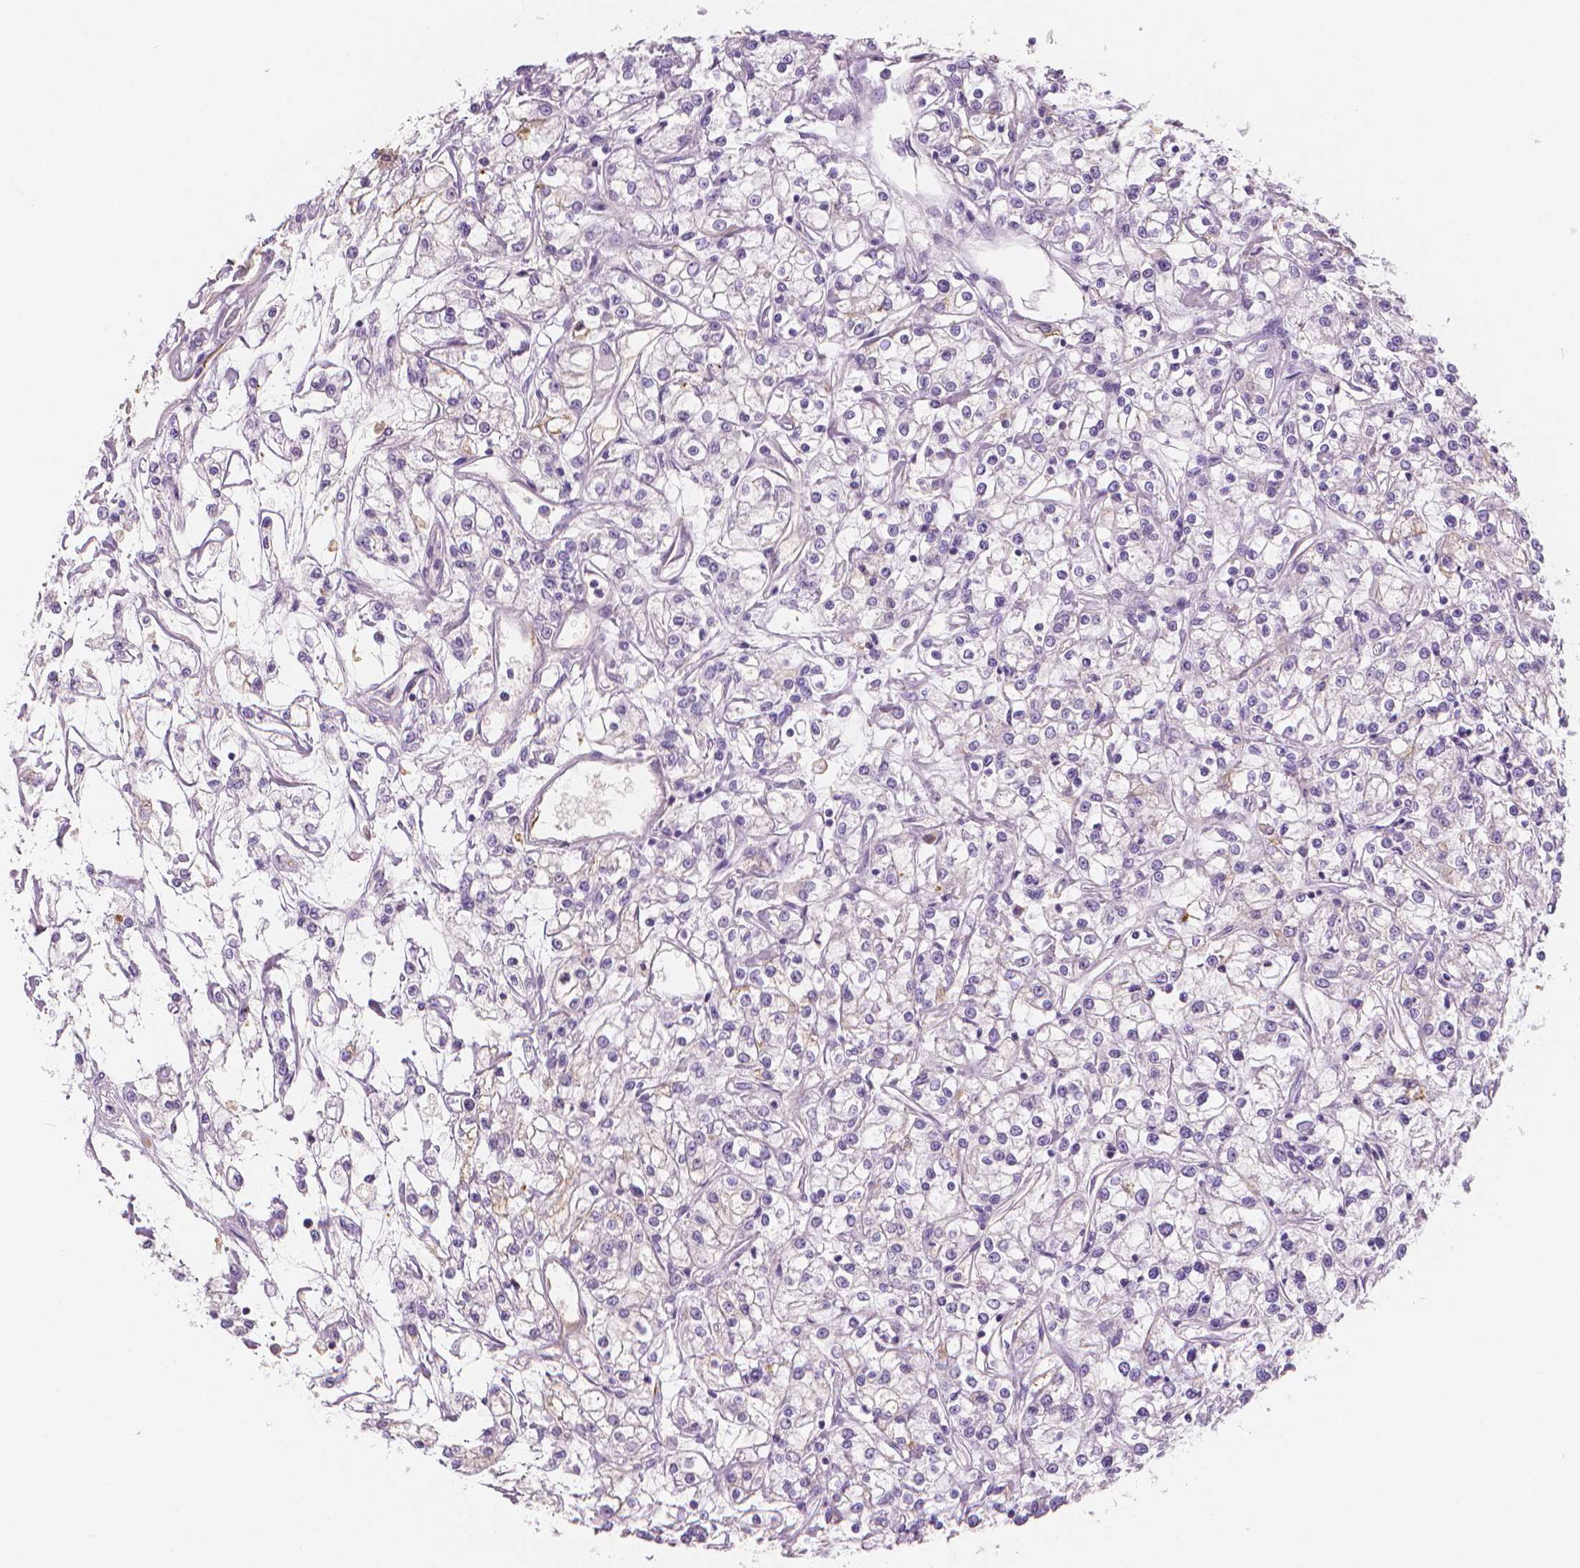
{"staining": {"intensity": "negative", "quantity": "none", "location": "none"}, "tissue": "renal cancer", "cell_type": "Tumor cells", "image_type": "cancer", "snomed": [{"axis": "morphology", "description": "Adenocarcinoma, NOS"}, {"axis": "topography", "description": "Kidney"}], "caption": "Tumor cells are negative for brown protein staining in renal cancer (adenocarcinoma).", "gene": "APOA4", "patient": {"sex": "female", "age": 59}}